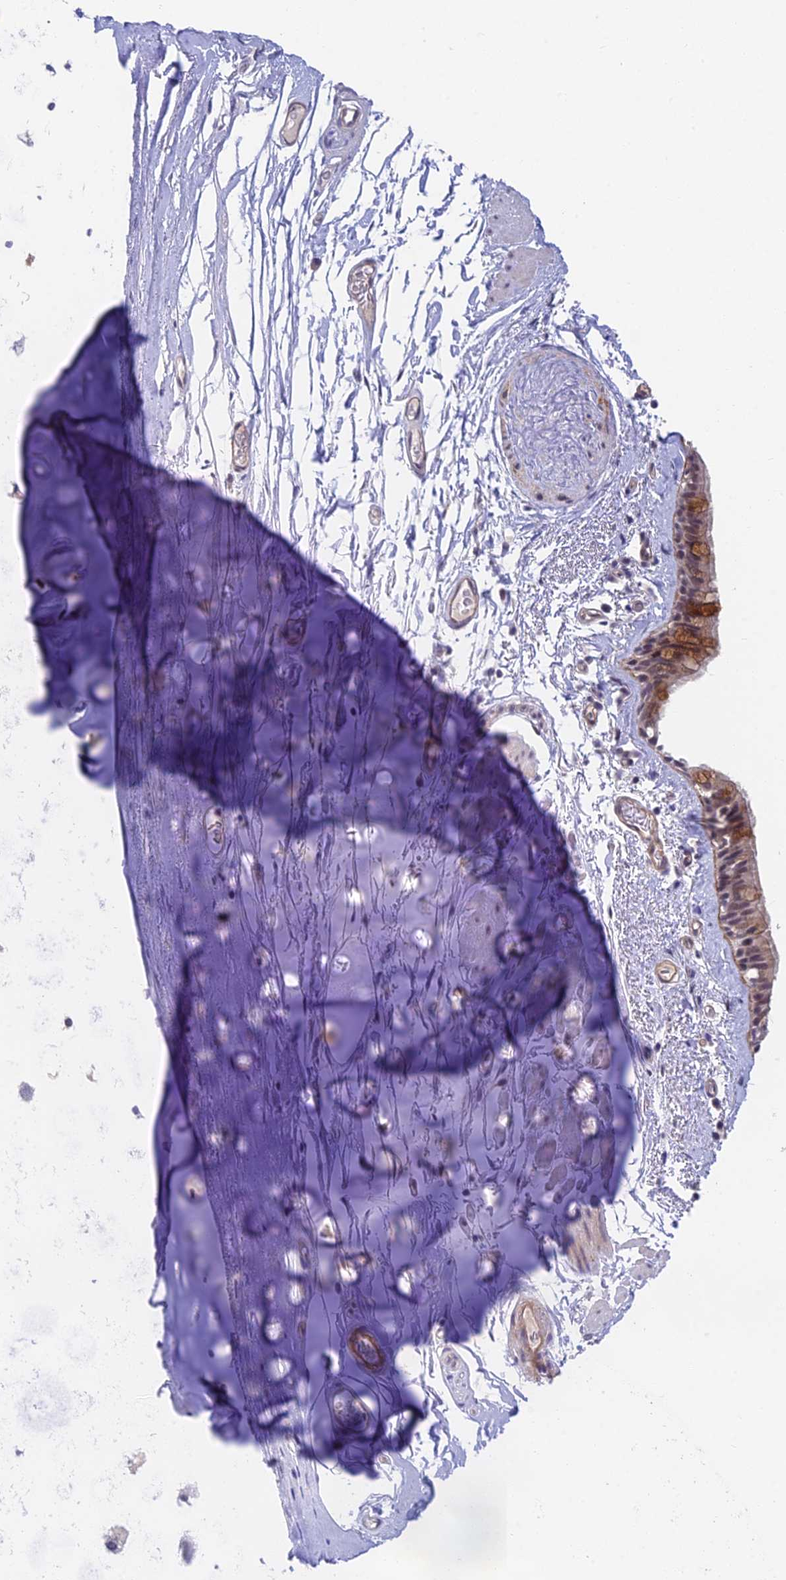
{"staining": {"intensity": "moderate", "quantity": "25%-75%", "location": "cytoplasmic/membranous,nuclear"}, "tissue": "bronchus", "cell_type": "Respiratory epithelial cells", "image_type": "normal", "snomed": [{"axis": "morphology", "description": "Normal tissue, NOS"}, {"axis": "topography", "description": "Cartilage tissue"}], "caption": "Protein staining shows moderate cytoplasmic/membranous,nuclear expression in about 25%-75% of respiratory epithelial cells in benign bronchus. (Stains: DAB (3,3'-diaminobenzidine) in brown, nuclei in blue, Microscopy: brightfield microscopy at high magnification).", "gene": "NSMCE1", "patient": {"sex": "male", "age": 63}}